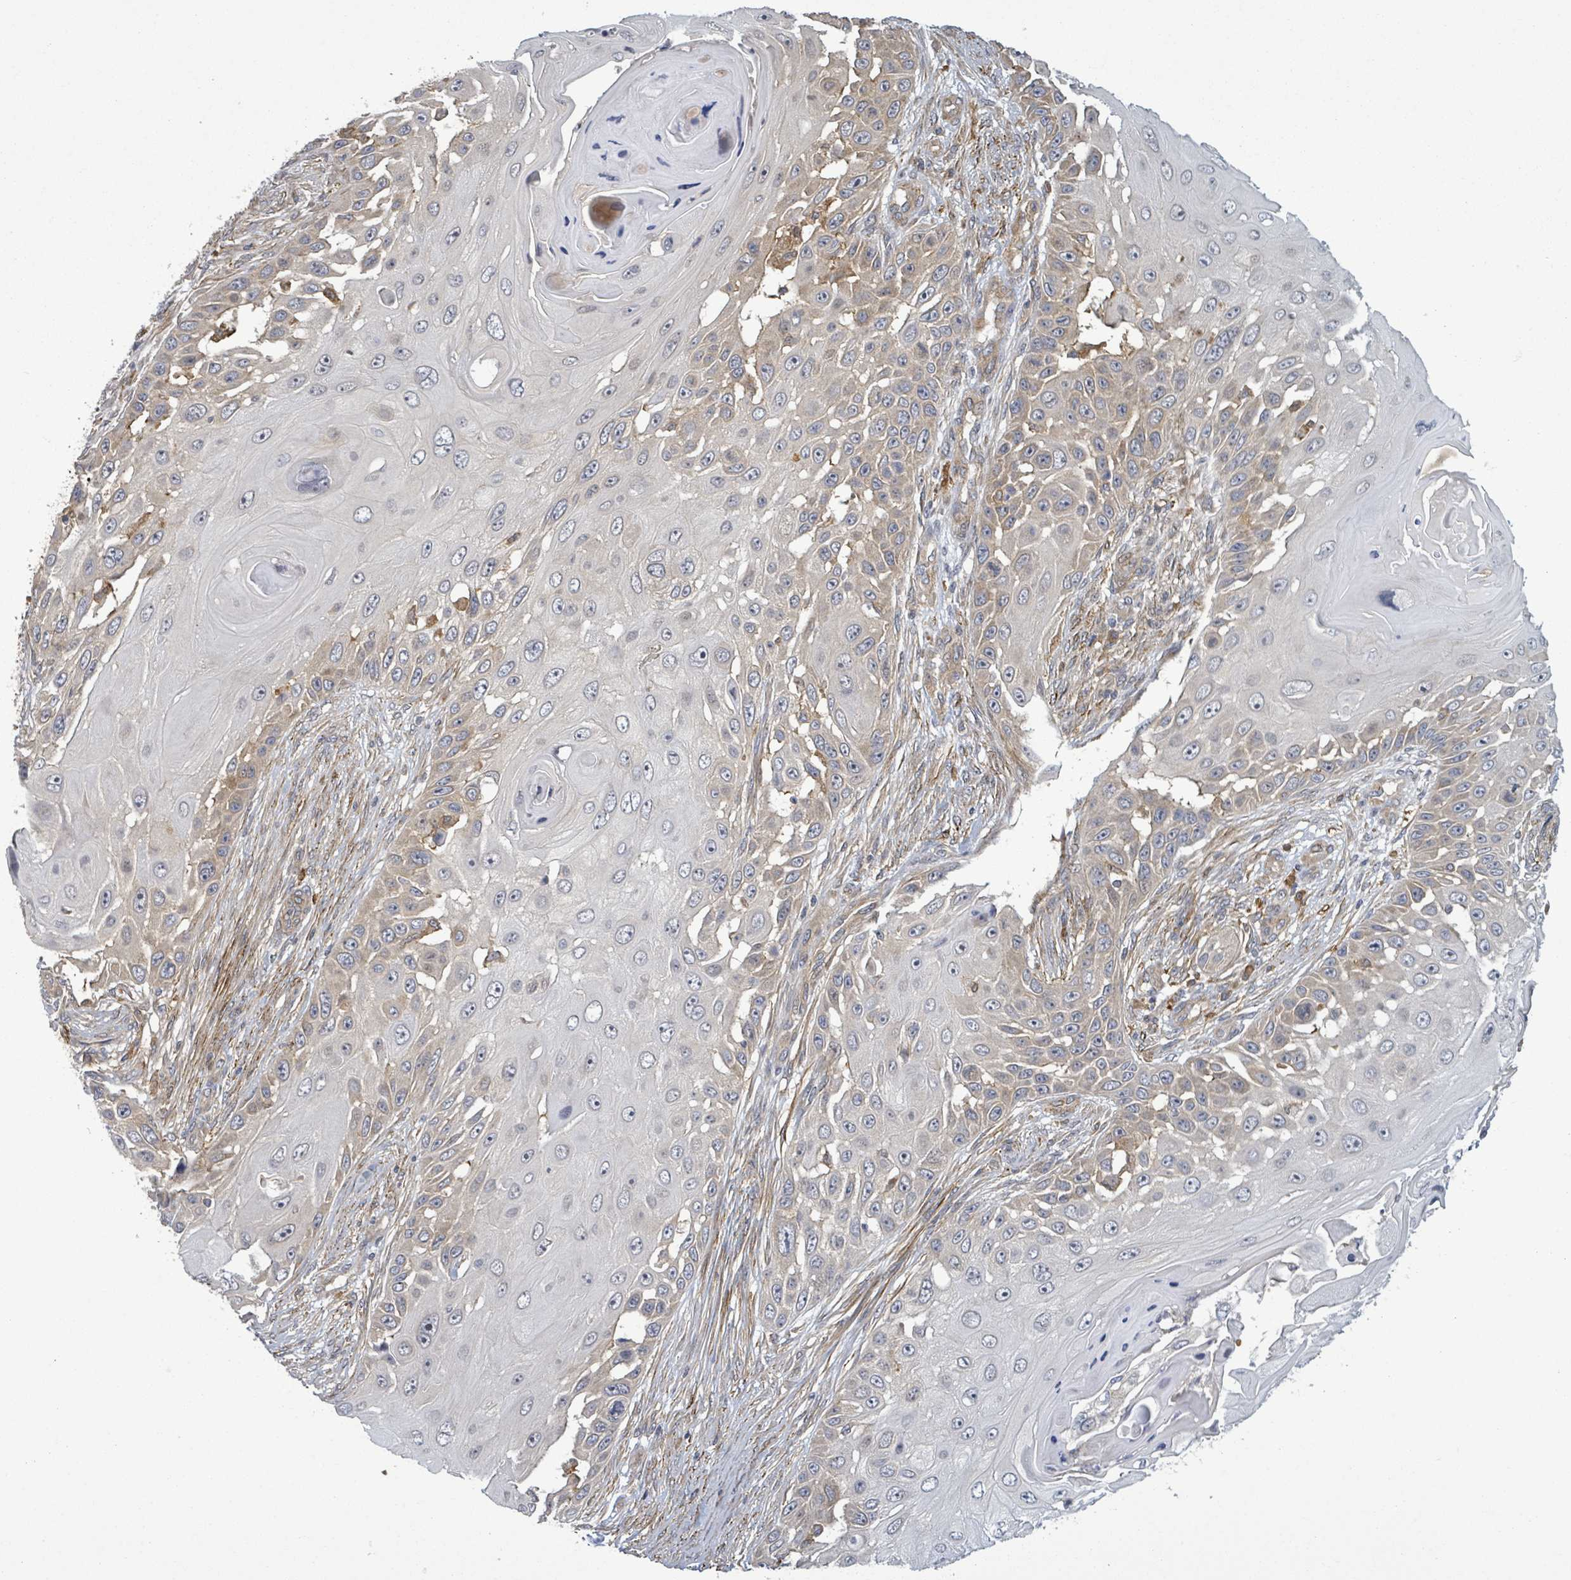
{"staining": {"intensity": "weak", "quantity": "<25%", "location": "cytoplasmic/membranous"}, "tissue": "skin cancer", "cell_type": "Tumor cells", "image_type": "cancer", "snomed": [{"axis": "morphology", "description": "Squamous cell carcinoma, NOS"}, {"axis": "topography", "description": "Skin"}], "caption": "The photomicrograph demonstrates no staining of tumor cells in skin cancer.", "gene": "MAP3K6", "patient": {"sex": "female", "age": 44}}